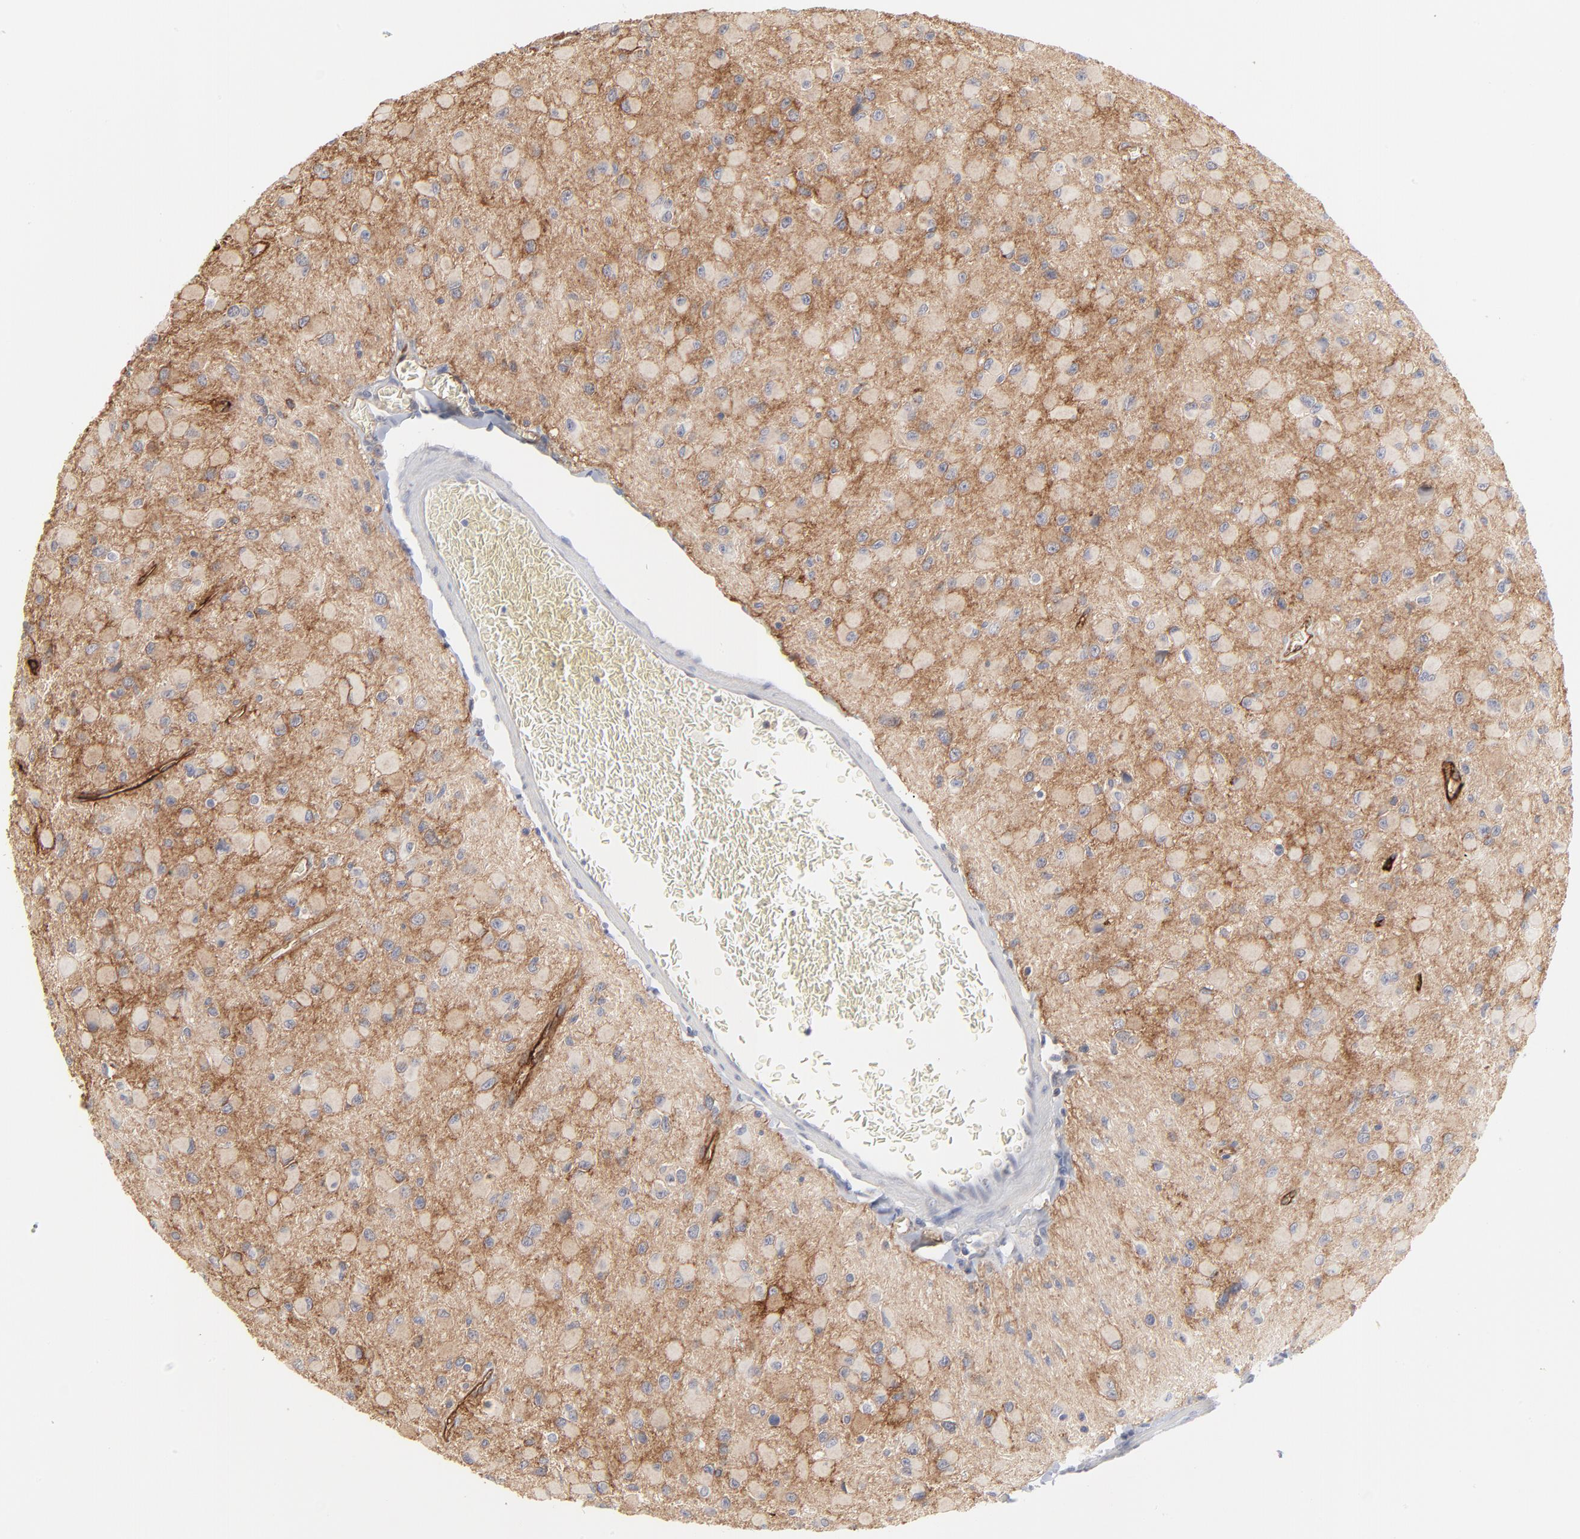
{"staining": {"intensity": "moderate", "quantity": "25%-75%", "location": "cytoplasmic/membranous"}, "tissue": "glioma", "cell_type": "Tumor cells", "image_type": "cancer", "snomed": [{"axis": "morphology", "description": "Glioma, malignant, Low grade"}, {"axis": "topography", "description": "Brain"}], "caption": "Glioma stained for a protein reveals moderate cytoplasmic/membranous positivity in tumor cells.", "gene": "SLC16A1", "patient": {"sex": "male", "age": 42}}